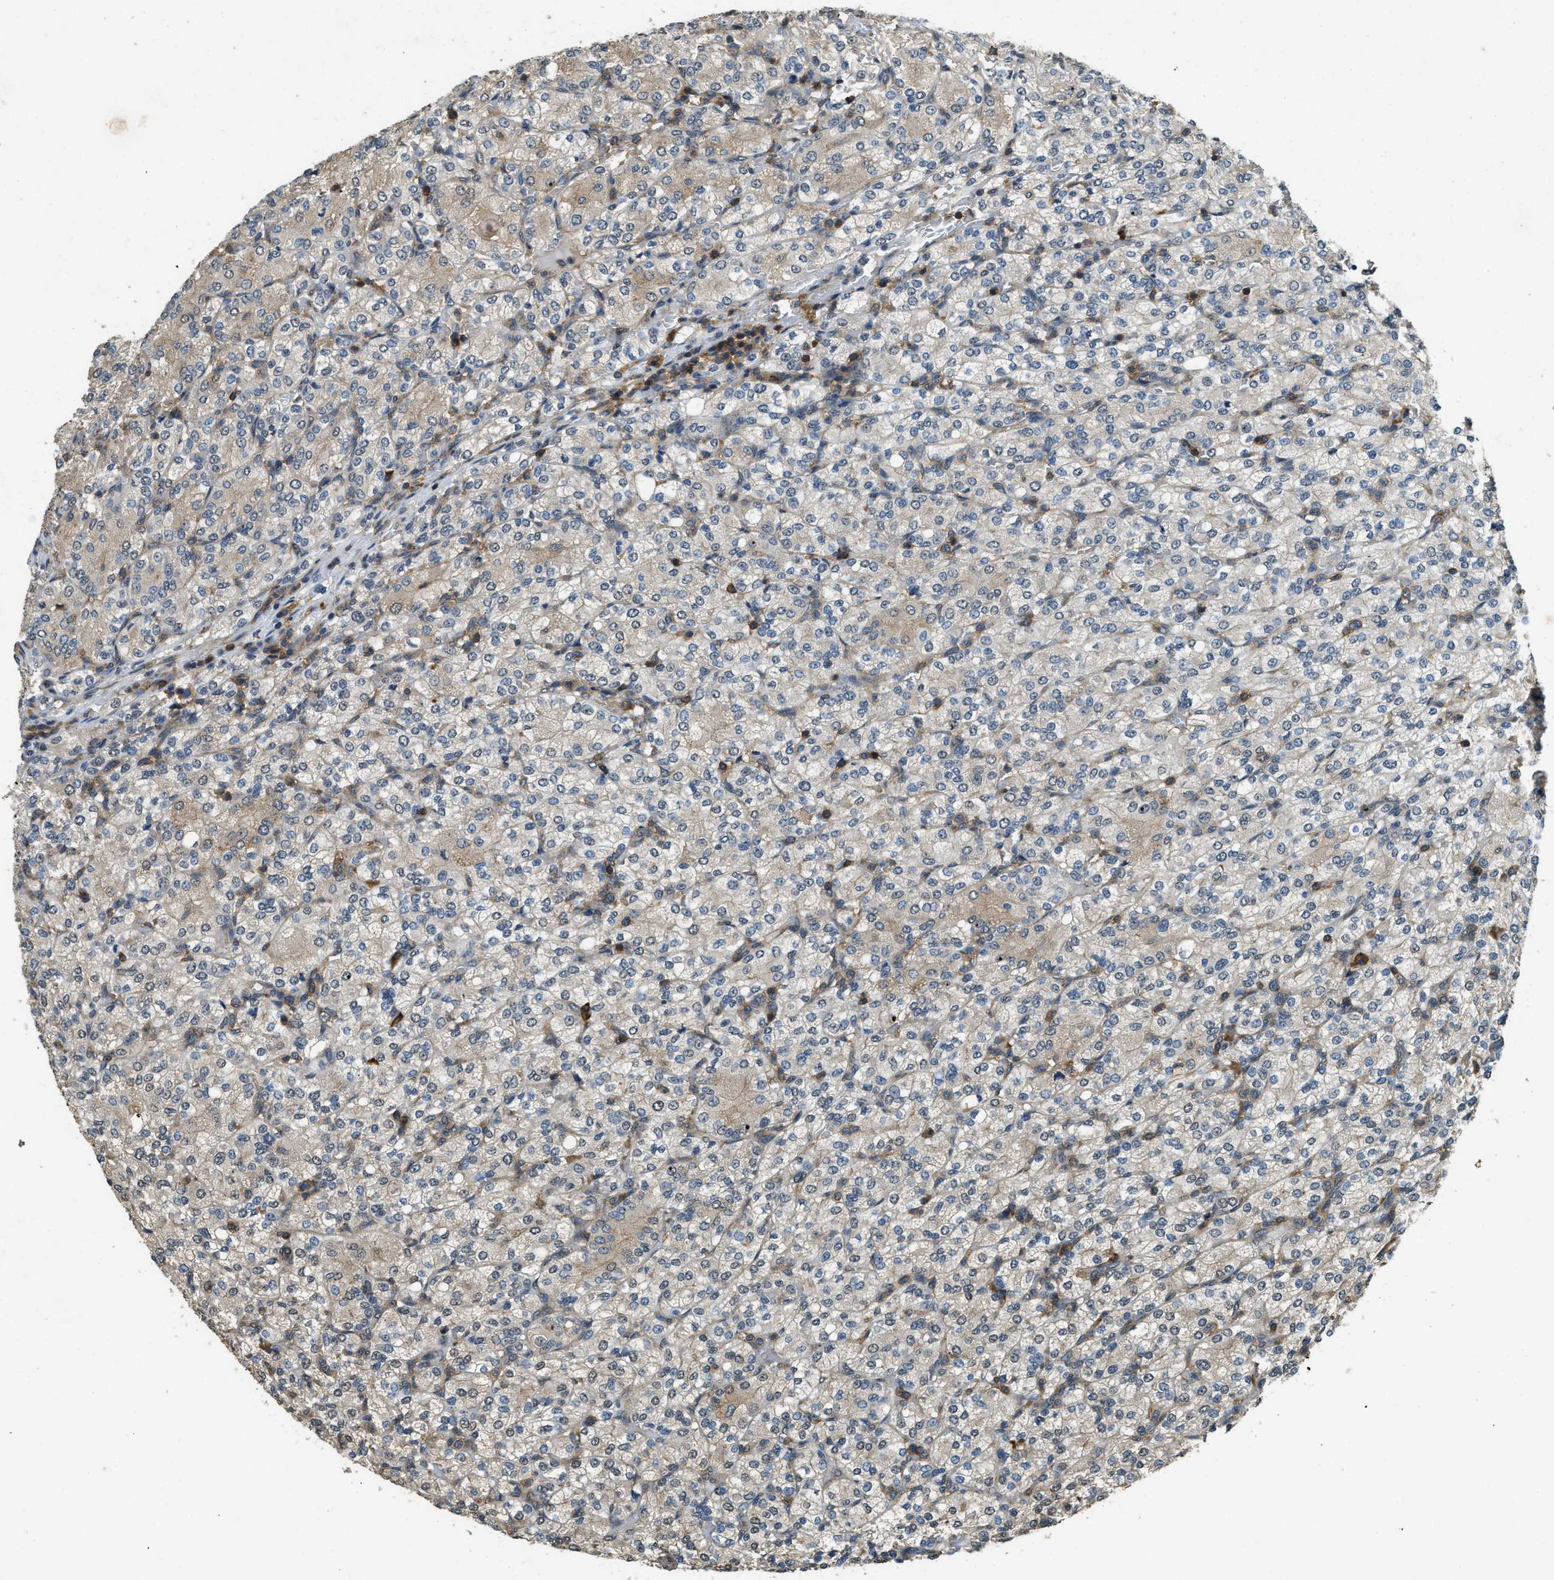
{"staining": {"intensity": "weak", "quantity": "25%-75%", "location": "cytoplasmic/membranous"}, "tissue": "renal cancer", "cell_type": "Tumor cells", "image_type": "cancer", "snomed": [{"axis": "morphology", "description": "Adenocarcinoma, NOS"}, {"axis": "topography", "description": "Kidney"}], "caption": "An image showing weak cytoplasmic/membranous staining in about 25%-75% of tumor cells in adenocarcinoma (renal), as visualized by brown immunohistochemical staining.", "gene": "ATP8B1", "patient": {"sex": "male", "age": 77}}